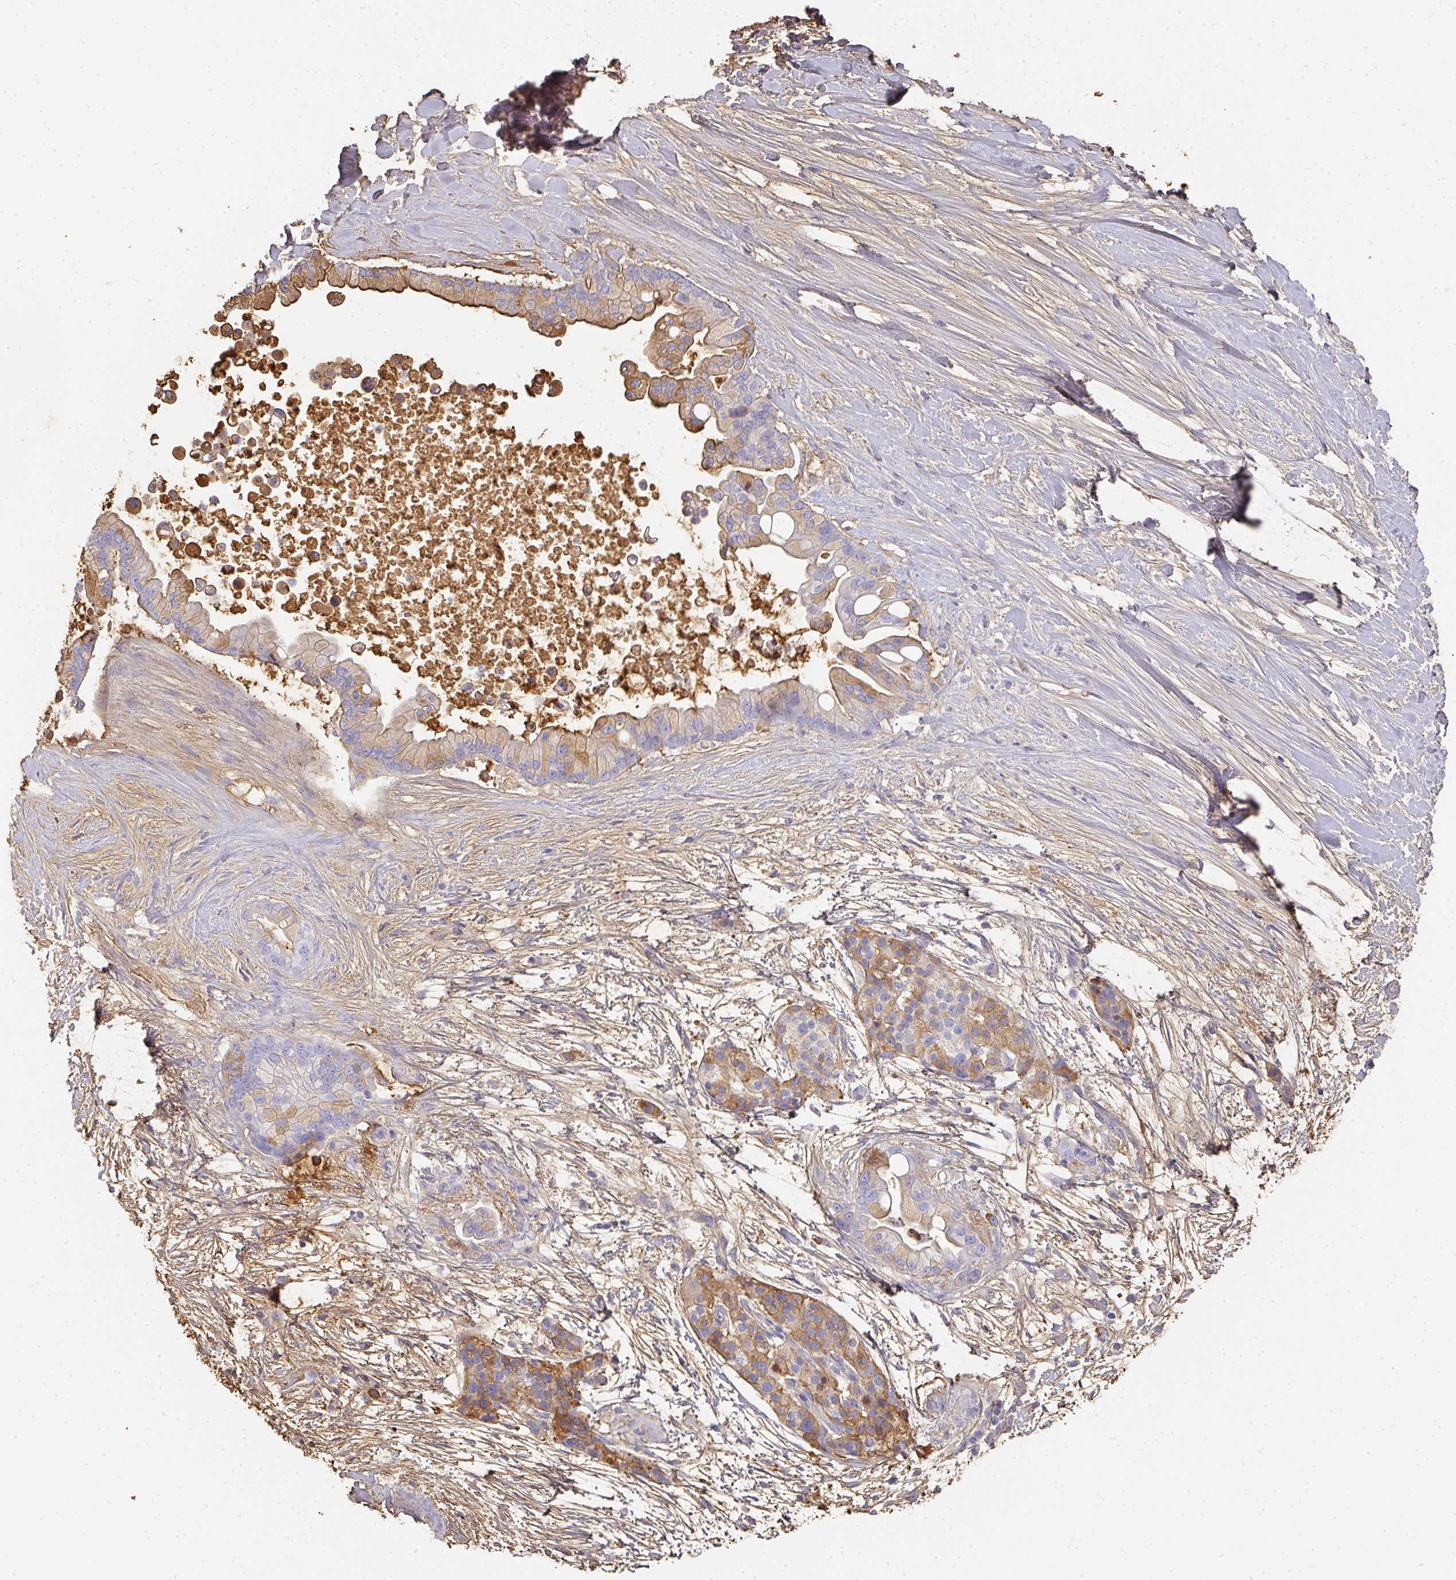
{"staining": {"intensity": "moderate", "quantity": "25%-75%", "location": "cytoplasmic/membranous"}, "tissue": "pancreatic cancer", "cell_type": "Tumor cells", "image_type": "cancer", "snomed": [{"axis": "morphology", "description": "Adenocarcinoma, NOS"}, {"axis": "topography", "description": "Pancreas"}], "caption": "This is a histology image of immunohistochemistry staining of pancreatic cancer (adenocarcinoma), which shows moderate positivity in the cytoplasmic/membranous of tumor cells.", "gene": "ALB", "patient": {"sex": "female", "age": 69}}